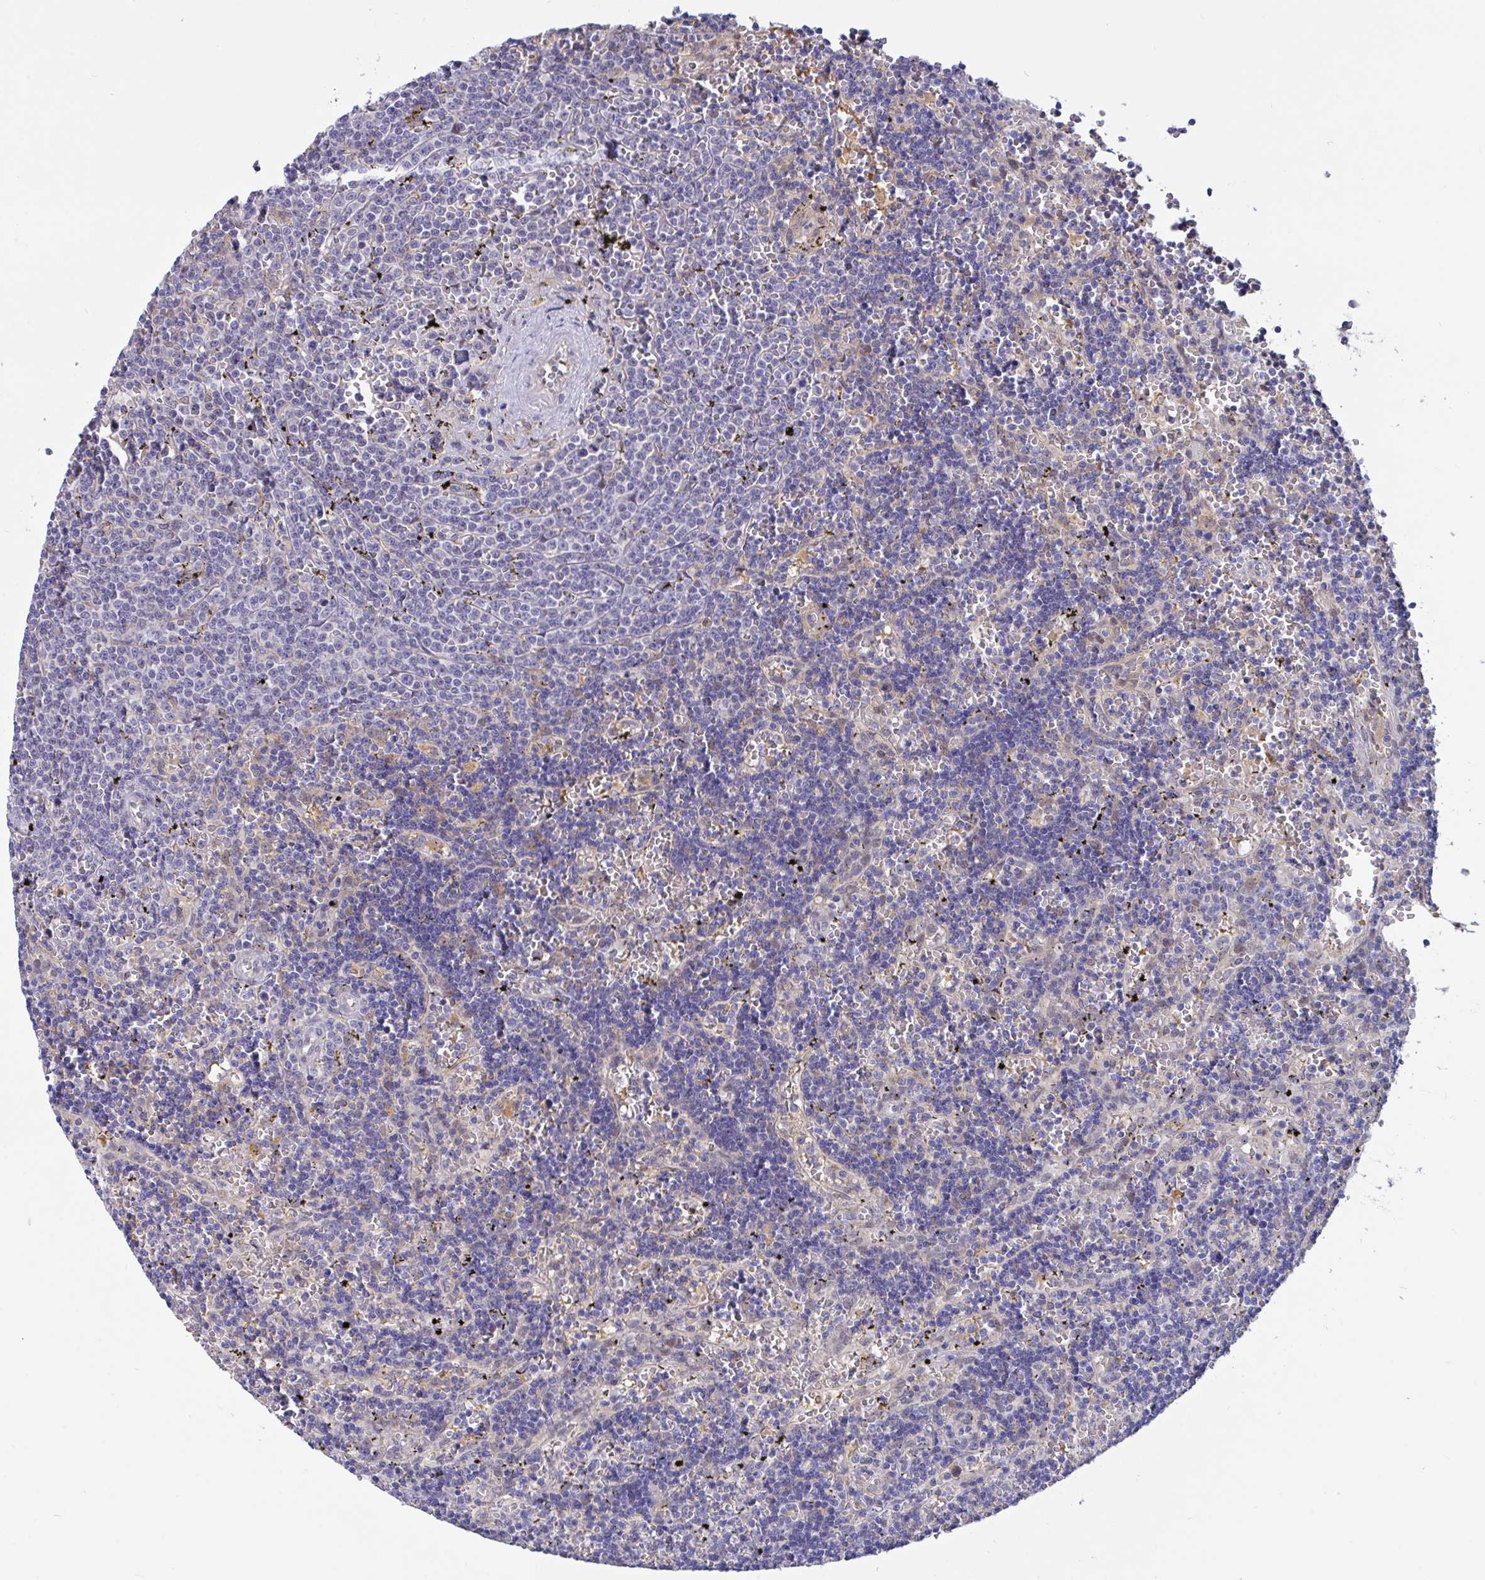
{"staining": {"intensity": "negative", "quantity": "none", "location": "none"}, "tissue": "lymphoma", "cell_type": "Tumor cells", "image_type": "cancer", "snomed": [{"axis": "morphology", "description": "Malignant lymphoma, non-Hodgkin's type, Low grade"}, {"axis": "topography", "description": "Spleen"}], "caption": "Low-grade malignant lymphoma, non-Hodgkin's type stained for a protein using immunohistochemistry (IHC) exhibits no staining tumor cells.", "gene": "L3HYPDH", "patient": {"sex": "male", "age": 60}}